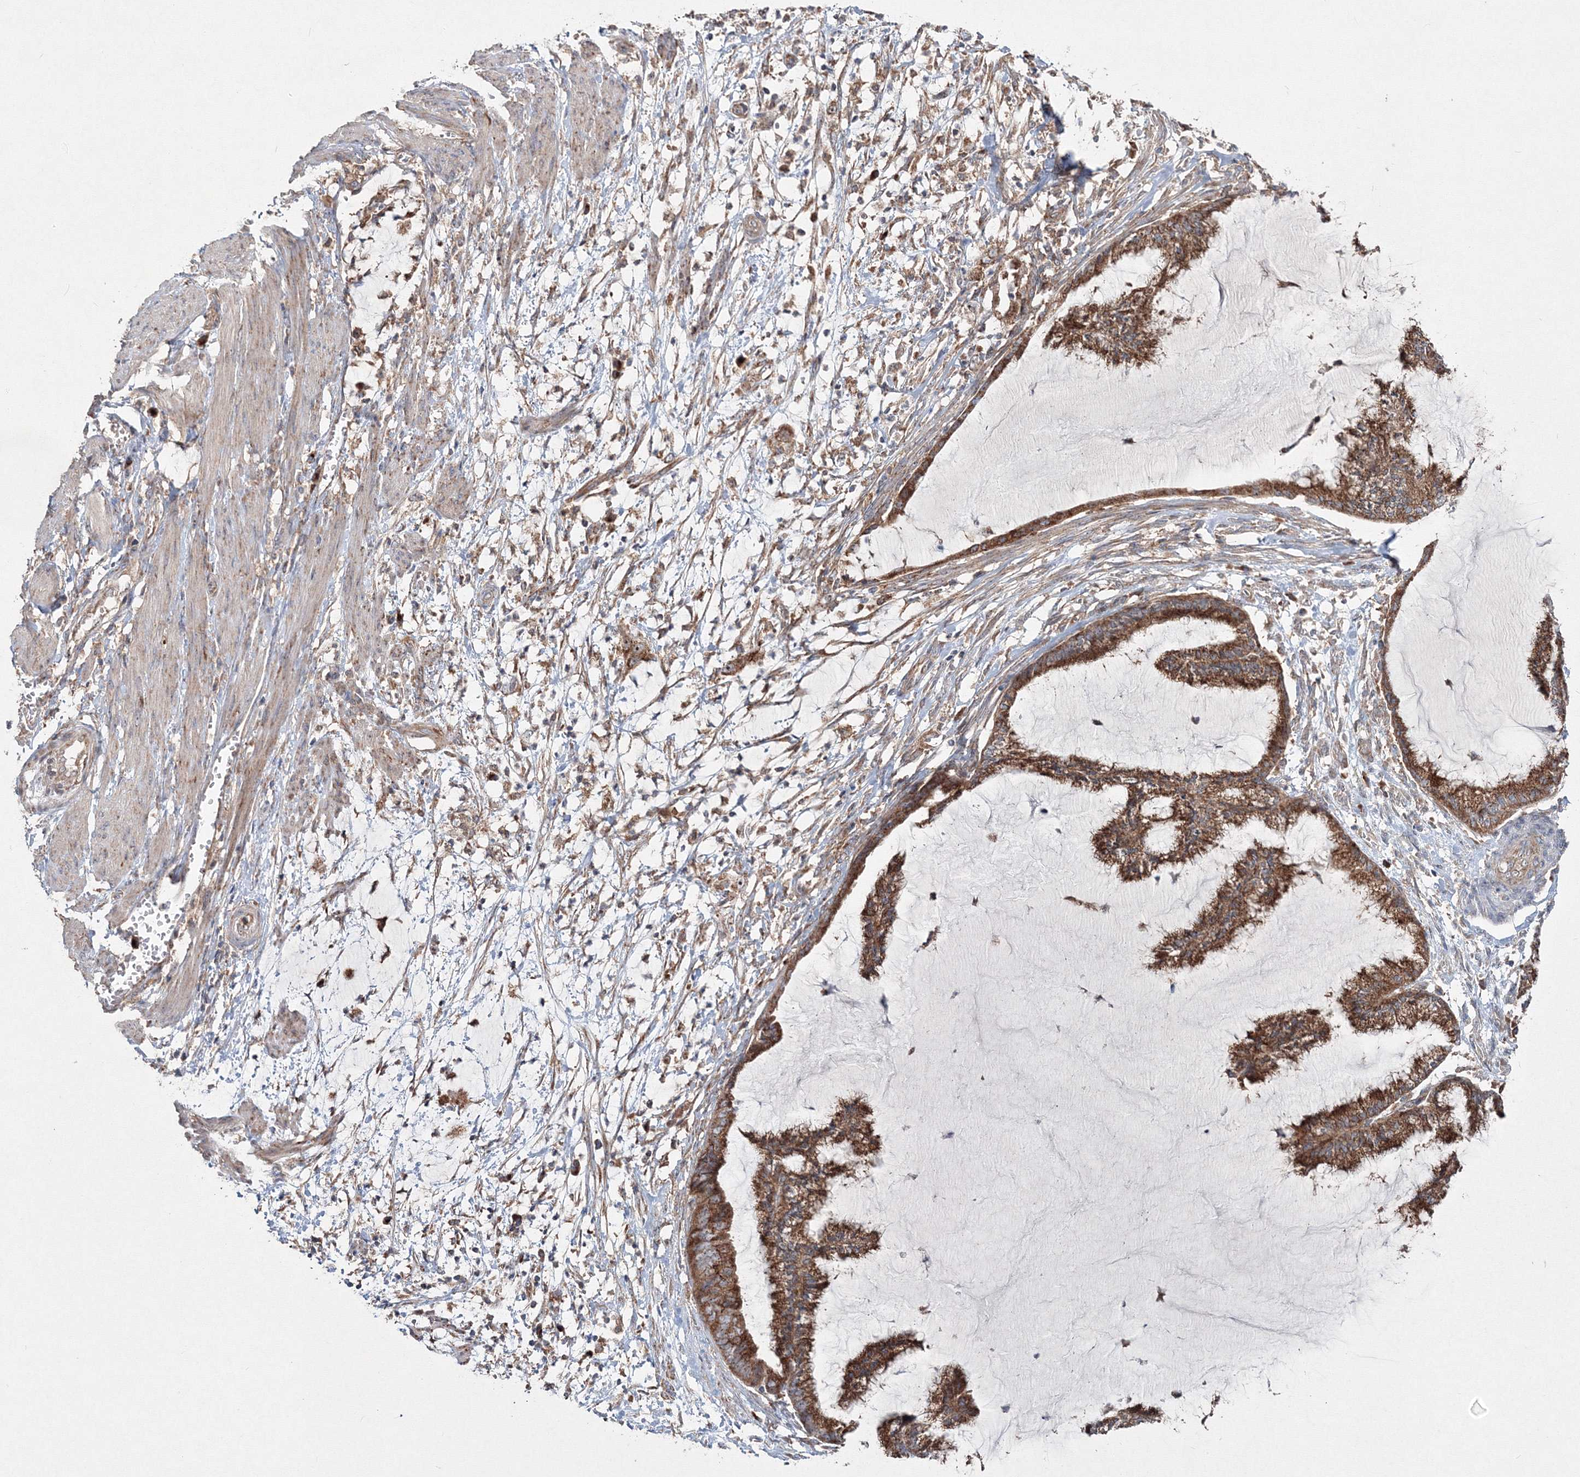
{"staining": {"intensity": "strong", "quantity": ">75%", "location": "cytoplasmic/membranous"}, "tissue": "endometrial cancer", "cell_type": "Tumor cells", "image_type": "cancer", "snomed": [{"axis": "morphology", "description": "Adenocarcinoma, NOS"}, {"axis": "topography", "description": "Endometrium"}], "caption": "A brown stain labels strong cytoplasmic/membranous positivity of a protein in endometrial cancer (adenocarcinoma) tumor cells. (Brightfield microscopy of DAB IHC at high magnification).", "gene": "PEX13", "patient": {"sex": "female", "age": 86}}